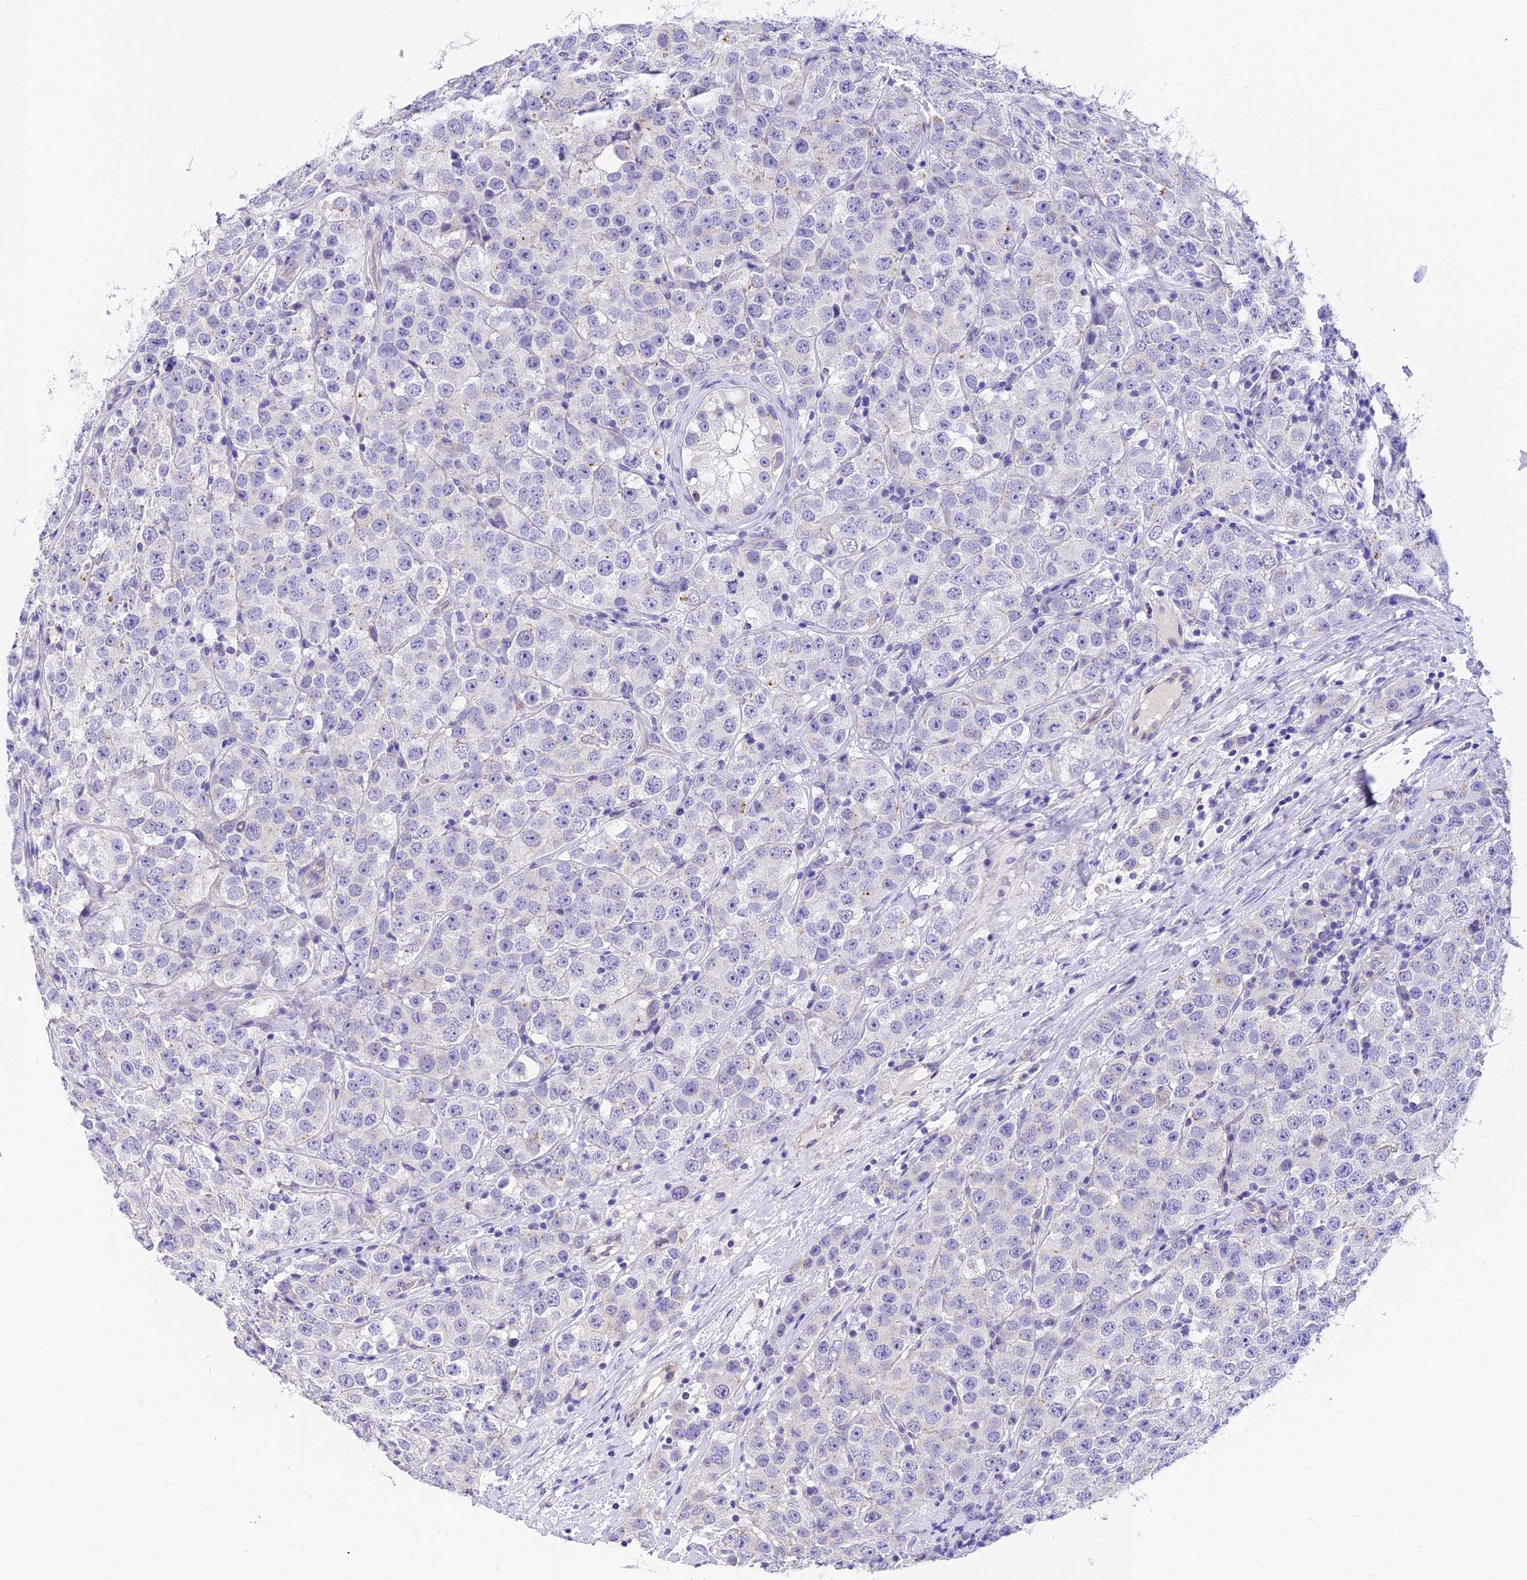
{"staining": {"intensity": "negative", "quantity": "none", "location": "none"}, "tissue": "testis cancer", "cell_type": "Tumor cells", "image_type": "cancer", "snomed": [{"axis": "morphology", "description": "Seminoma, NOS"}, {"axis": "topography", "description": "Testis"}], "caption": "DAB immunohistochemical staining of human seminoma (testis) demonstrates no significant staining in tumor cells.", "gene": "C17orf67", "patient": {"sex": "male", "age": 28}}